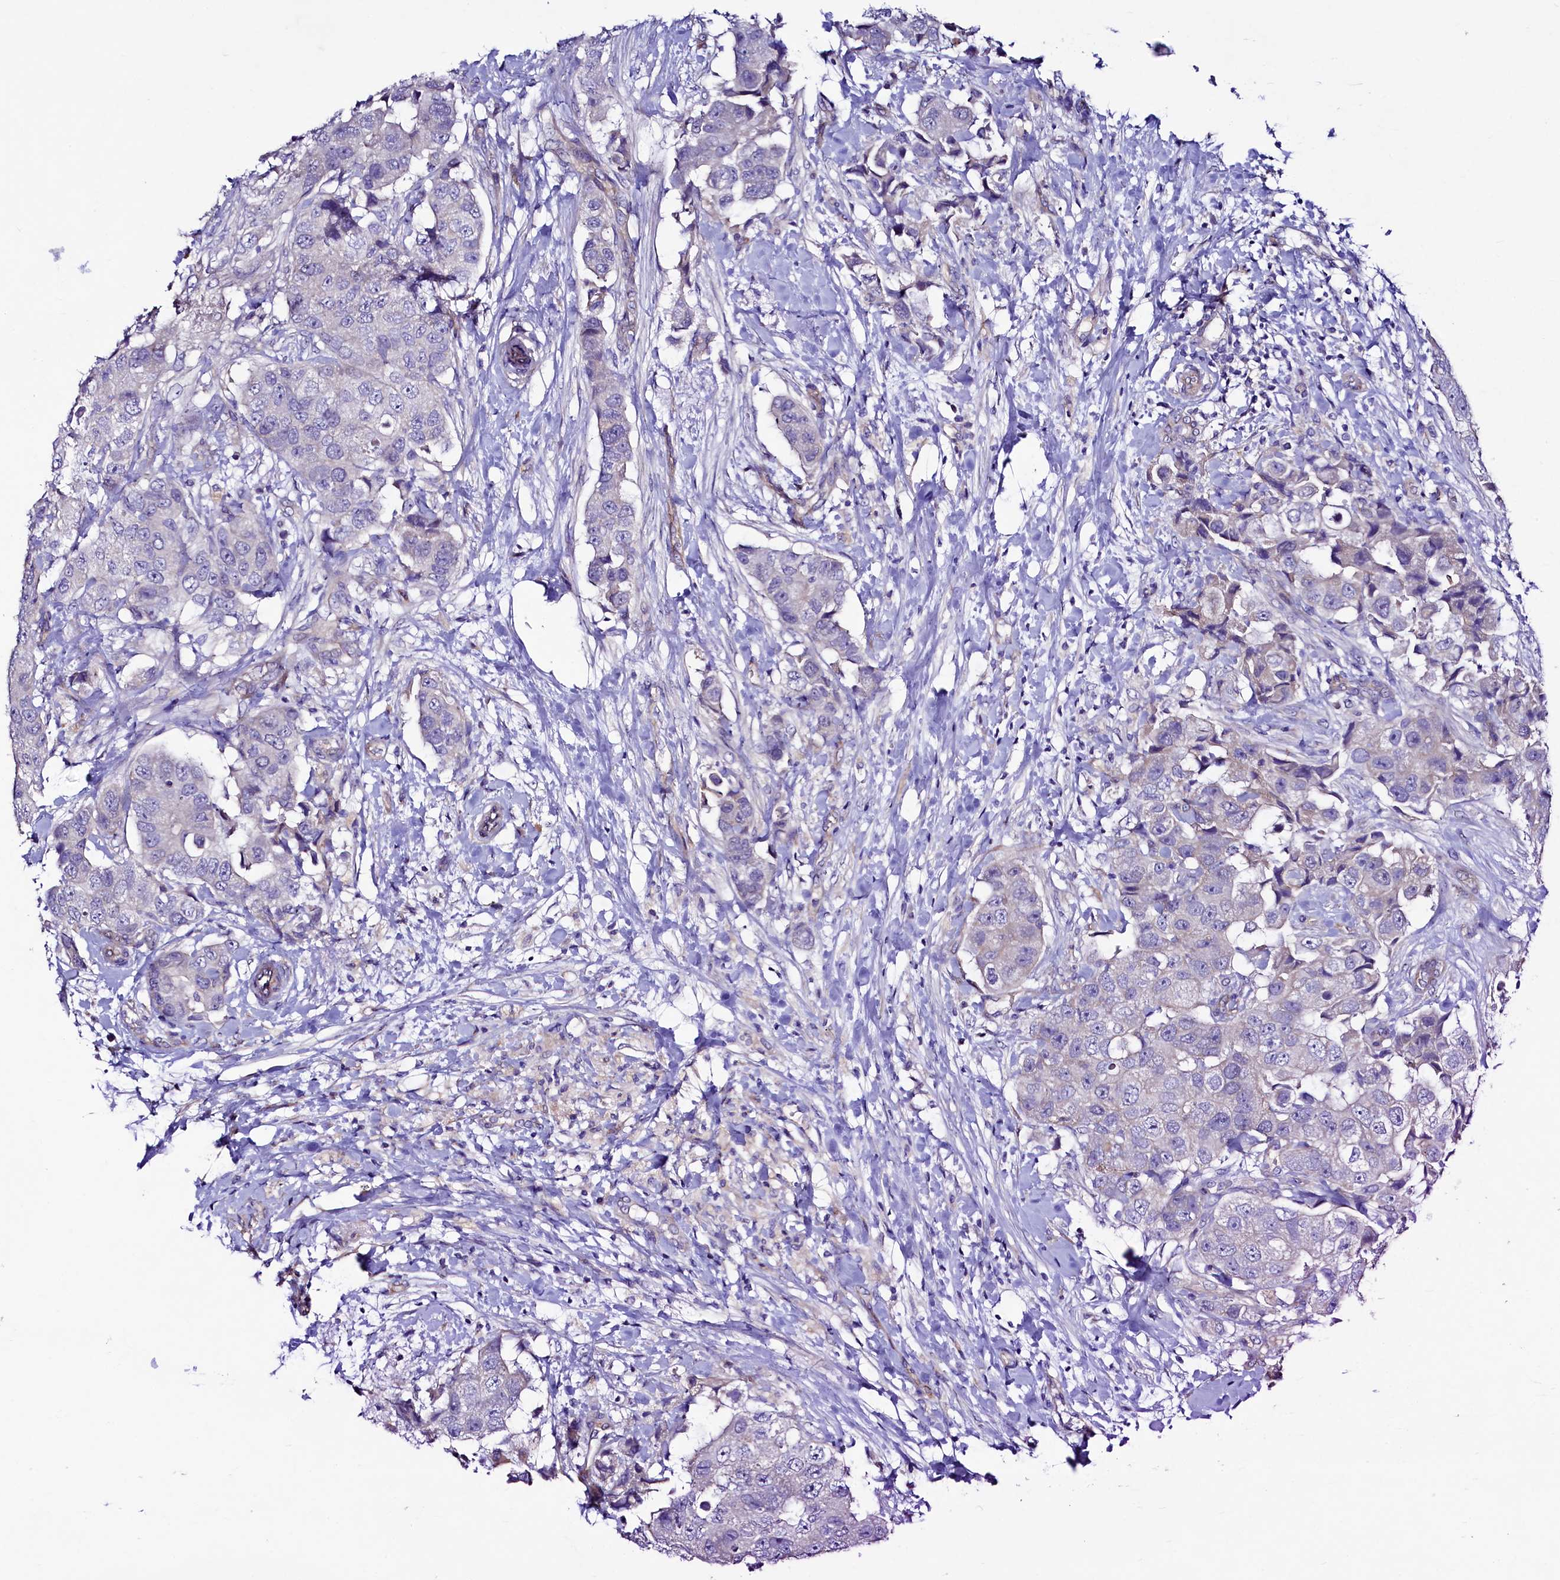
{"staining": {"intensity": "negative", "quantity": "none", "location": "none"}, "tissue": "breast cancer", "cell_type": "Tumor cells", "image_type": "cancer", "snomed": [{"axis": "morphology", "description": "Normal tissue, NOS"}, {"axis": "morphology", "description": "Duct carcinoma"}, {"axis": "topography", "description": "Breast"}], "caption": "Breast cancer stained for a protein using immunohistochemistry demonstrates no positivity tumor cells.", "gene": "SLF1", "patient": {"sex": "female", "age": 62}}